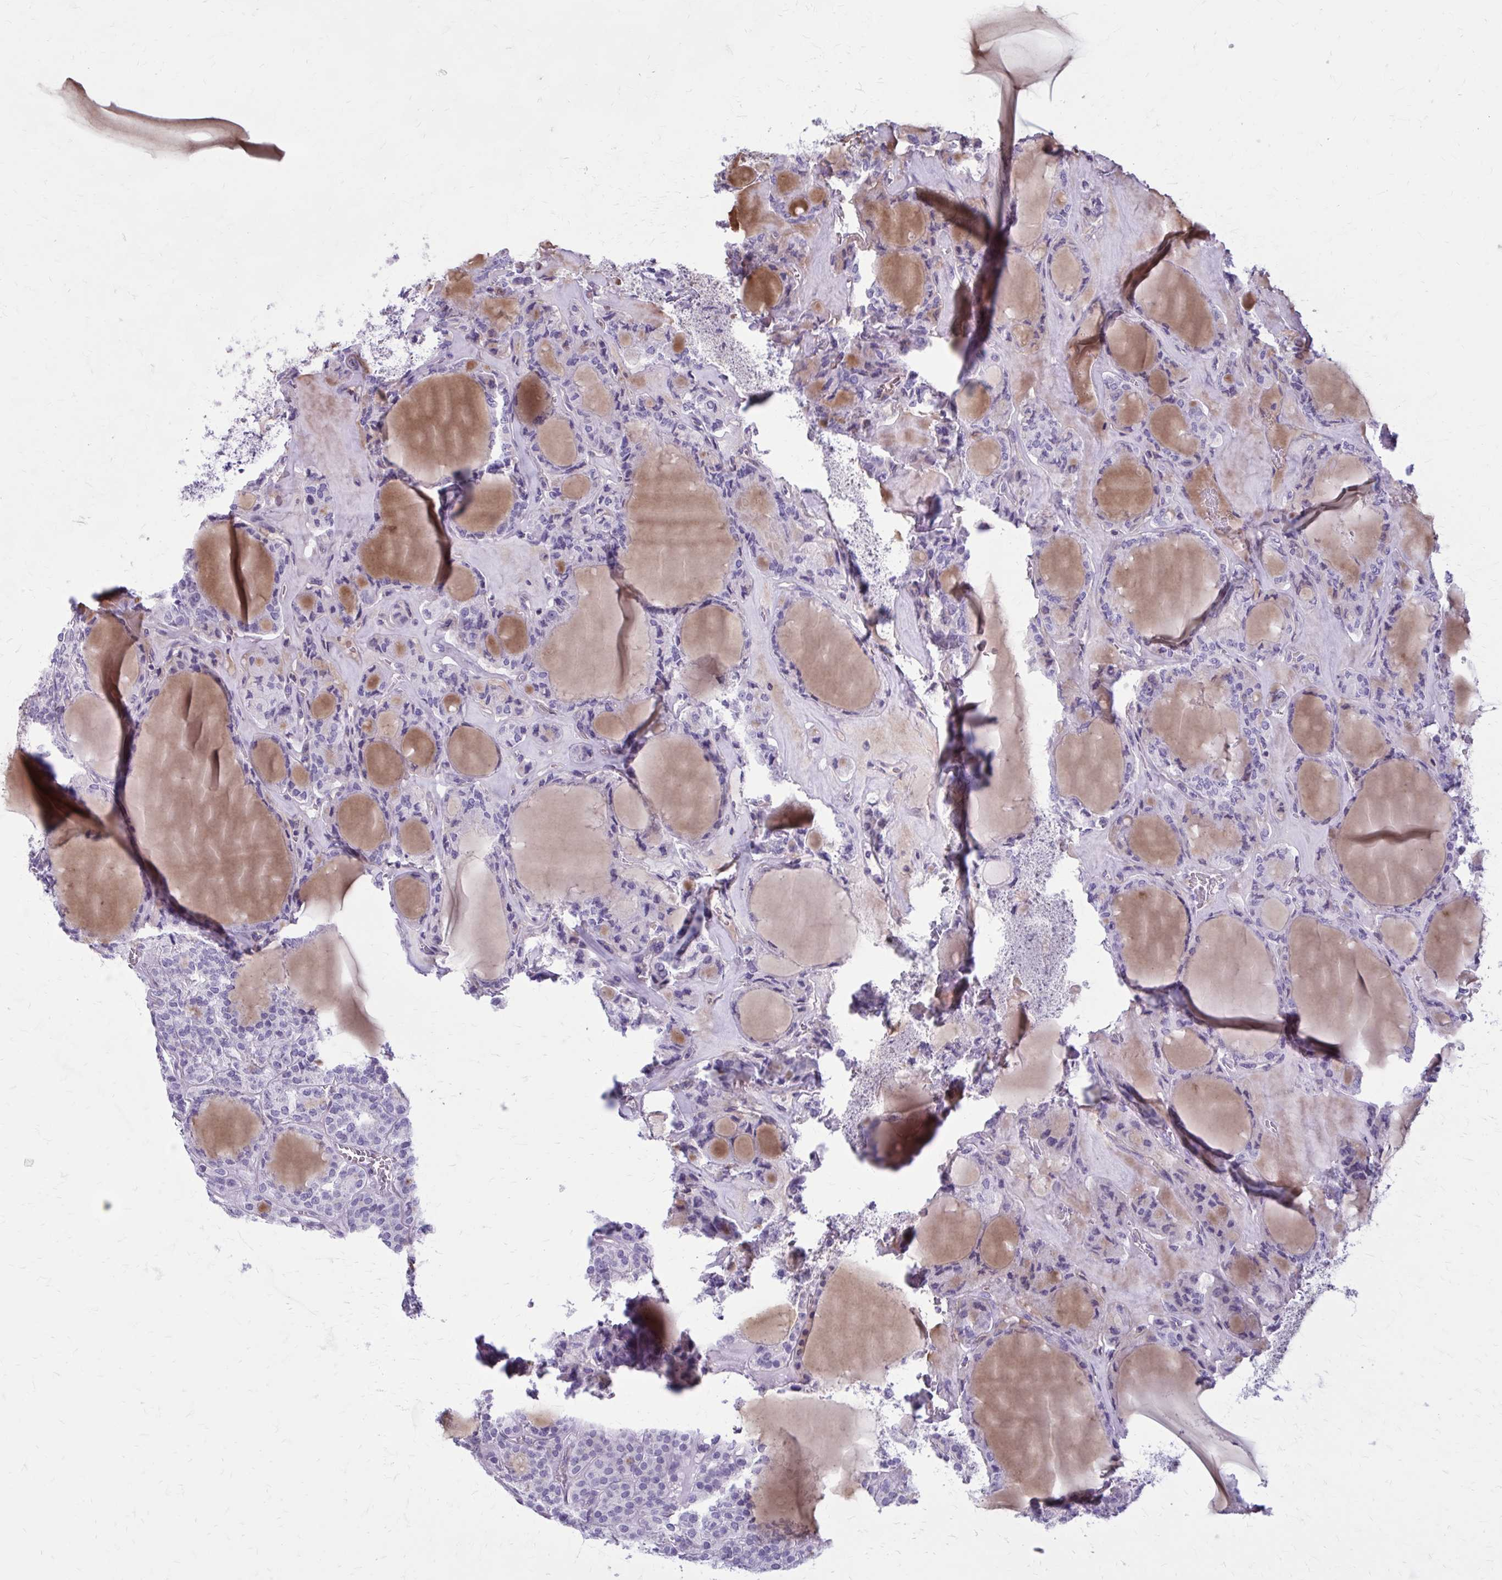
{"staining": {"intensity": "negative", "quantity": "none", "location": "none"}, "tissue": "thyroid cancer", "cell_type": "Tumor cells", "image_type": "cancer", "snomed": [{"axis": "morphology", "description": "Follicular adenoma carcinoma, NOS"}, {"axis": "topography", "description": "Thyroid gland"}], "caption": "DAB (3,3'-diaminobenzidine) immunohistochemical staining of human thyroid cancer demonstrates no significant staining in tumor cells. (DAB (3,3'-diaminobenzidine) immunohistochemistry, high magnification).", "gene": "CASQ2", "patient": {"sex": "female", "age": 63}}